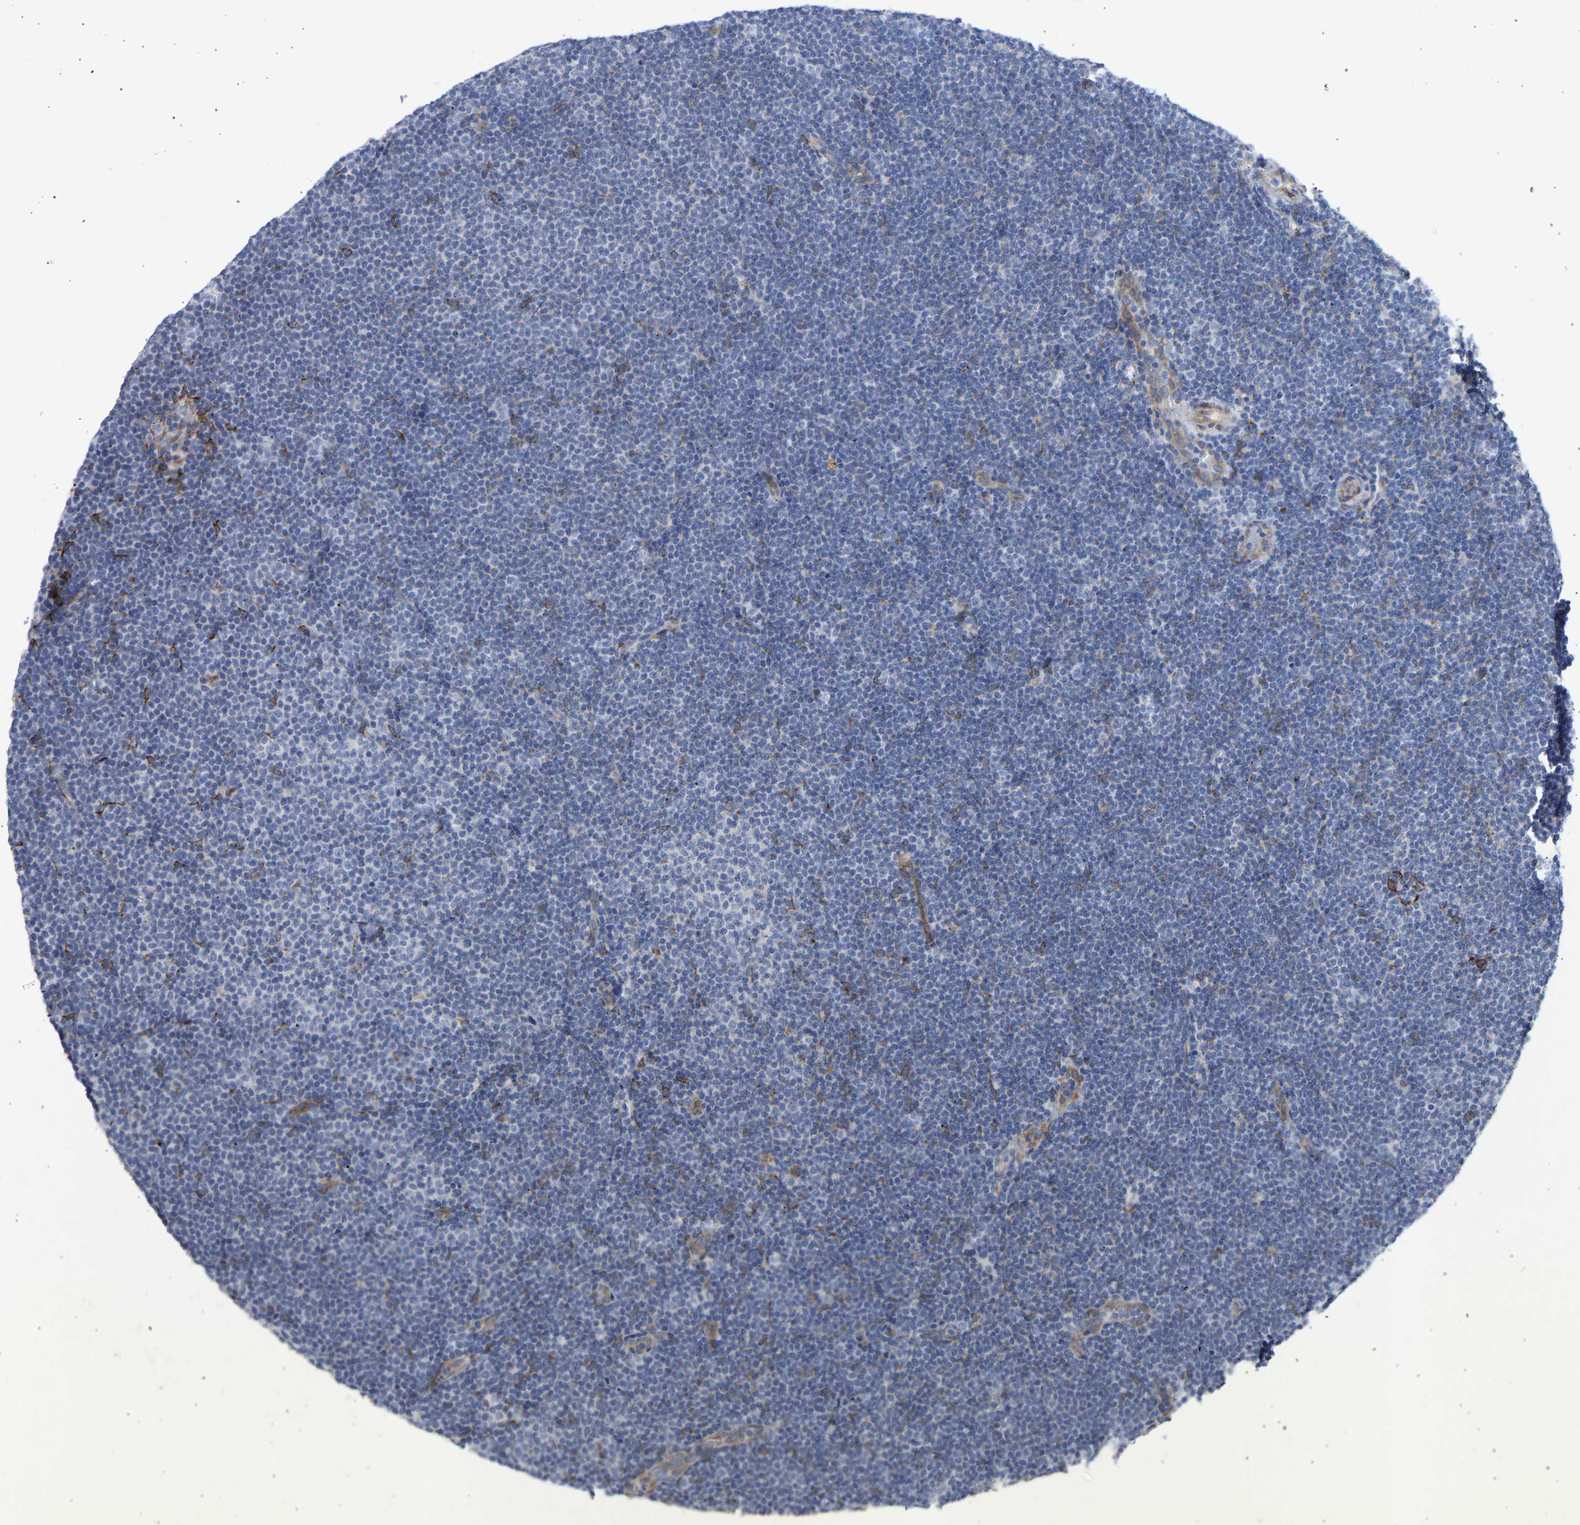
{"staining": {"intensity": "negative", "quantity": "none", "location": "none"}, "tissue": "lymphoma", "cell_type": "Tumor cells", "image_type": "cancer", "snomed": [{"axis": "morphology", "description": "Malignant lymphoma, non-Hodgkin's type, Low grade"}, {"axis": "topography", "description": "Lymph node"}], "caption": "Tumor cells show no significant positivity in malignant lymphoma, non-Hodgkin's type (low-grade). The staining is performed using DAB (3,3'-diaminobenzidine) brown chromogen with nuclei counter-stained in using hematoxylin.", "gene": "SELENOM", "patient": {"sex": "female", "age": 53}}